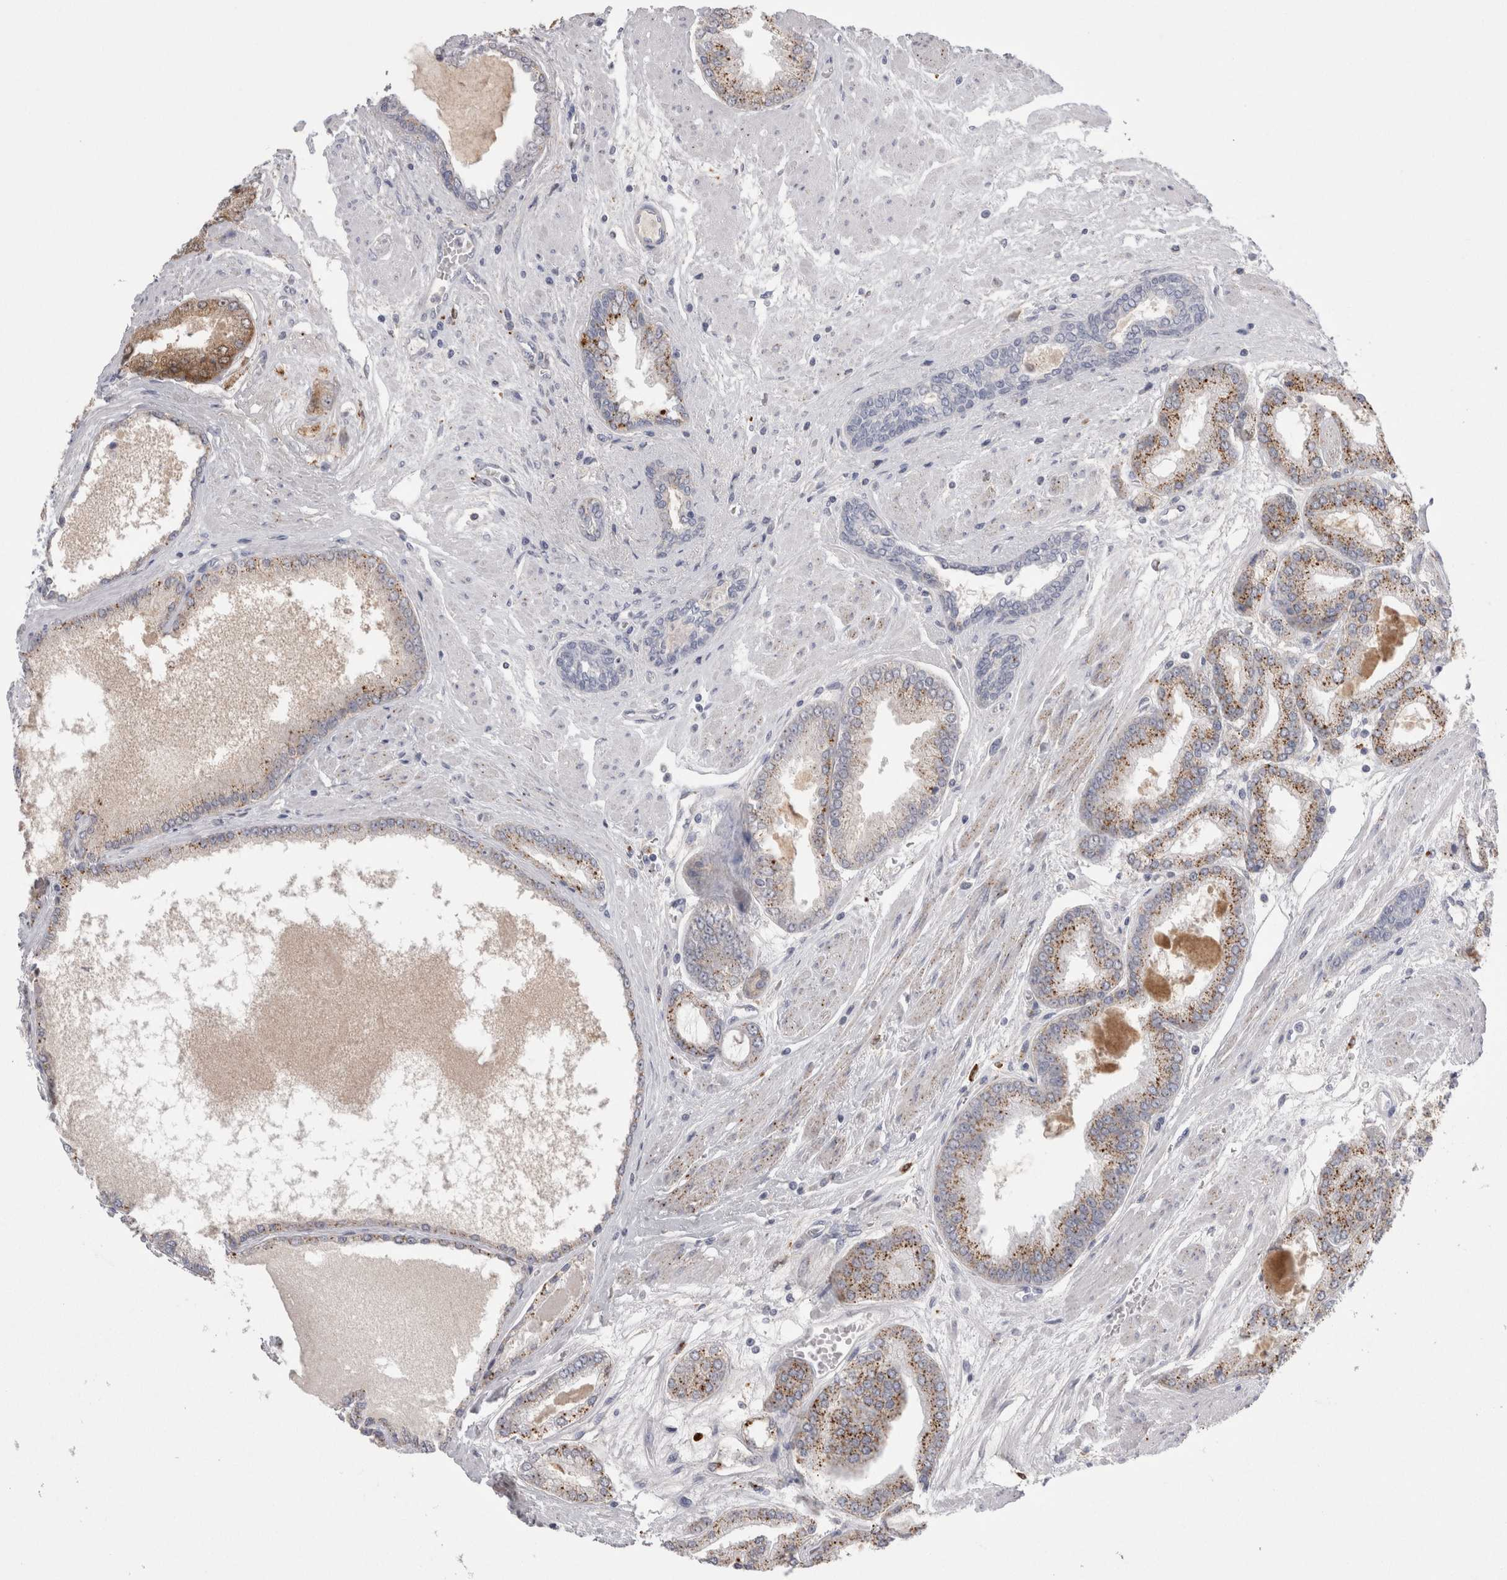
{"staining": {"intensity": "moderate", "quantity": "25%-75%", "location": "cytoplasmic/membranous"}, "tissue": "prostate cancer", "cell_type": "Tumor cells", "image_type": "cancer", "snomed": [{"axis": "morphology", "description": "Adenocarcinoma, High grade"}, {"axis": "topography", "description": "Prostate"}], "caption": "Adenocarcinoma (high-grade) (prostate) tissue exhibits moderate cytoplasmic/membranous positivity in approximately 25%-75% of tumor cells, visualized by immunohistochemistry. (Brightfield microscopy of DAB IHC at high magnification).", "gene": "EPDR1", "patient": {"sex": "male", "age": 59}}